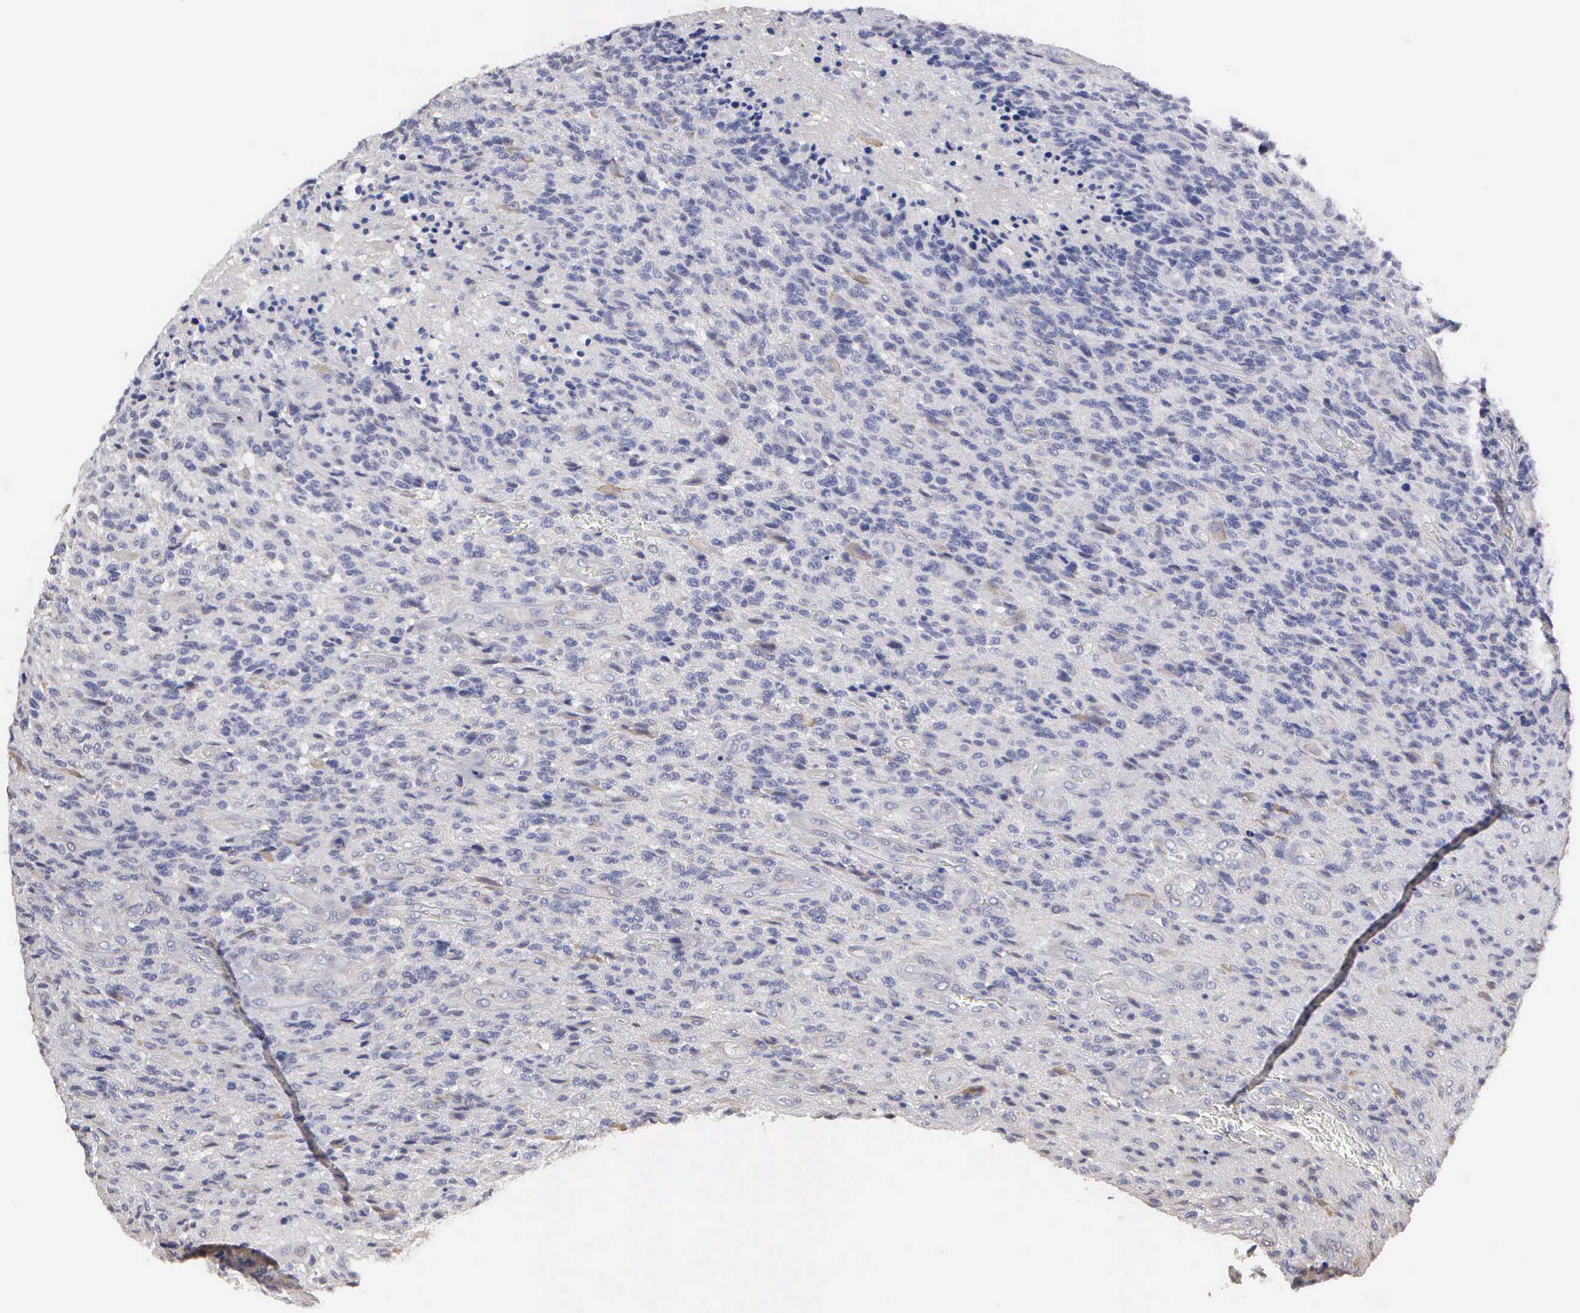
{"staining": {"intensity": "negative", "quantity": "none", "location": "none"}, "tissue": "glioma", "cell_type": "Tumor cells", "image_type": "cancer", "snomed": [{"axis": "morphology", "description": "Glioma, malignant, High grade"}, {"axis": "topography", "description": "Brain"}], "caption": "Immunohistochemistry (IHC) image of neoplastic tissue: high-grade glioma (malignant) stained with DAB shows no significant protein expression in tumor cells.", "gene": "LIN52", "patient": {"sex": "male", "age": 36}}